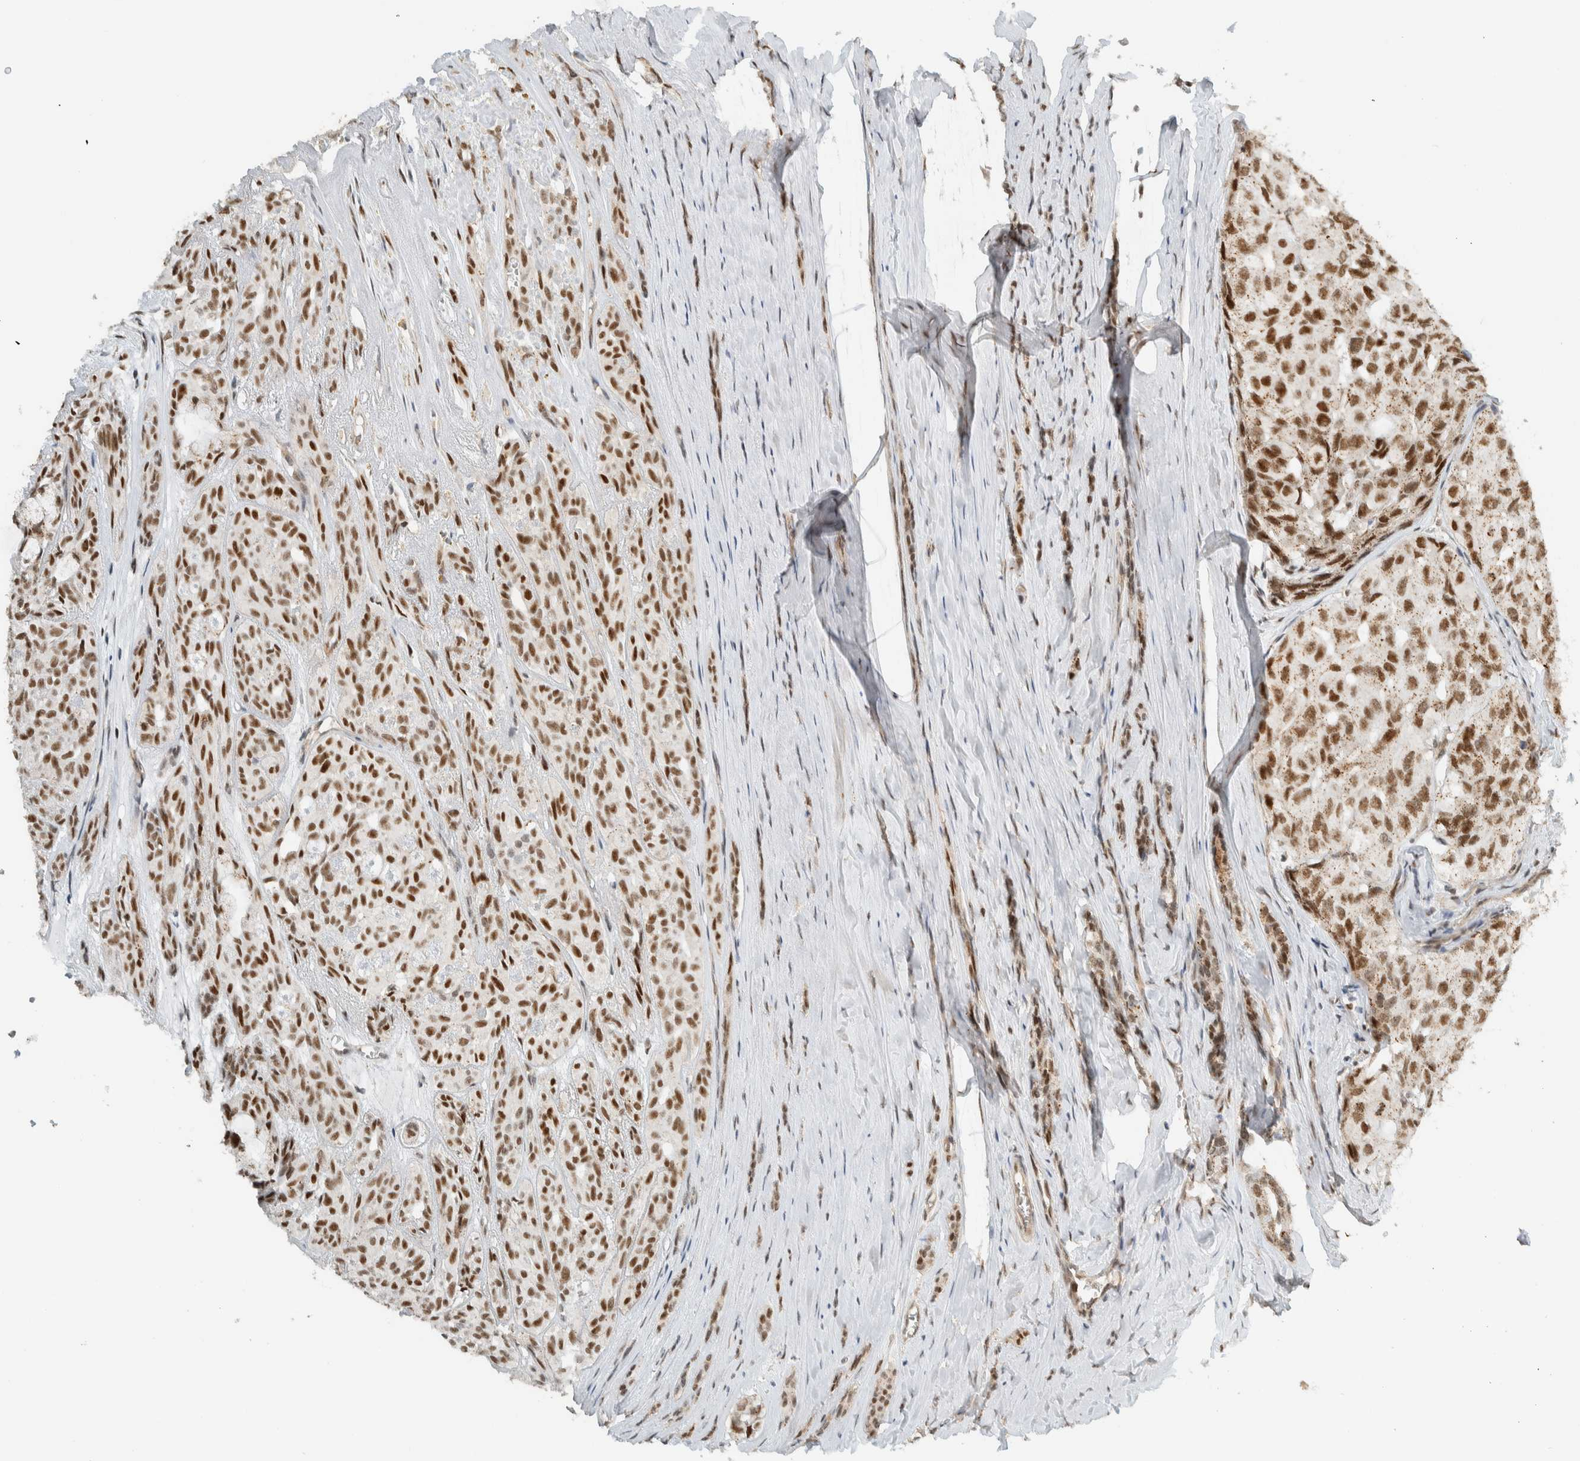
{"staining": {"intensity": "moderate", "quantity": ">75%", "location": "cytoplasmic/membranous,nuclear"}, "tissue": "head and neck cancer", "cell_type": "Tumor cells", "image_type": "cancer", "snomed": [{"axis": "morphology", "description": "Adenocarcinoma, NOS"}, {"axis": "topography", "description": "Salivary gland, NOS"}, {"axis": "topography", "description": "Head-Neck"}], "caption": "Head and neck cancer (adenocarcinoma) stained with a brown dye shows moderate cytoplasmic/membranous and nuclear positive expression in approximately >75% of tumor cells.", "gene": "TFE3", "patient": {"sex": "female", "age": 76}}